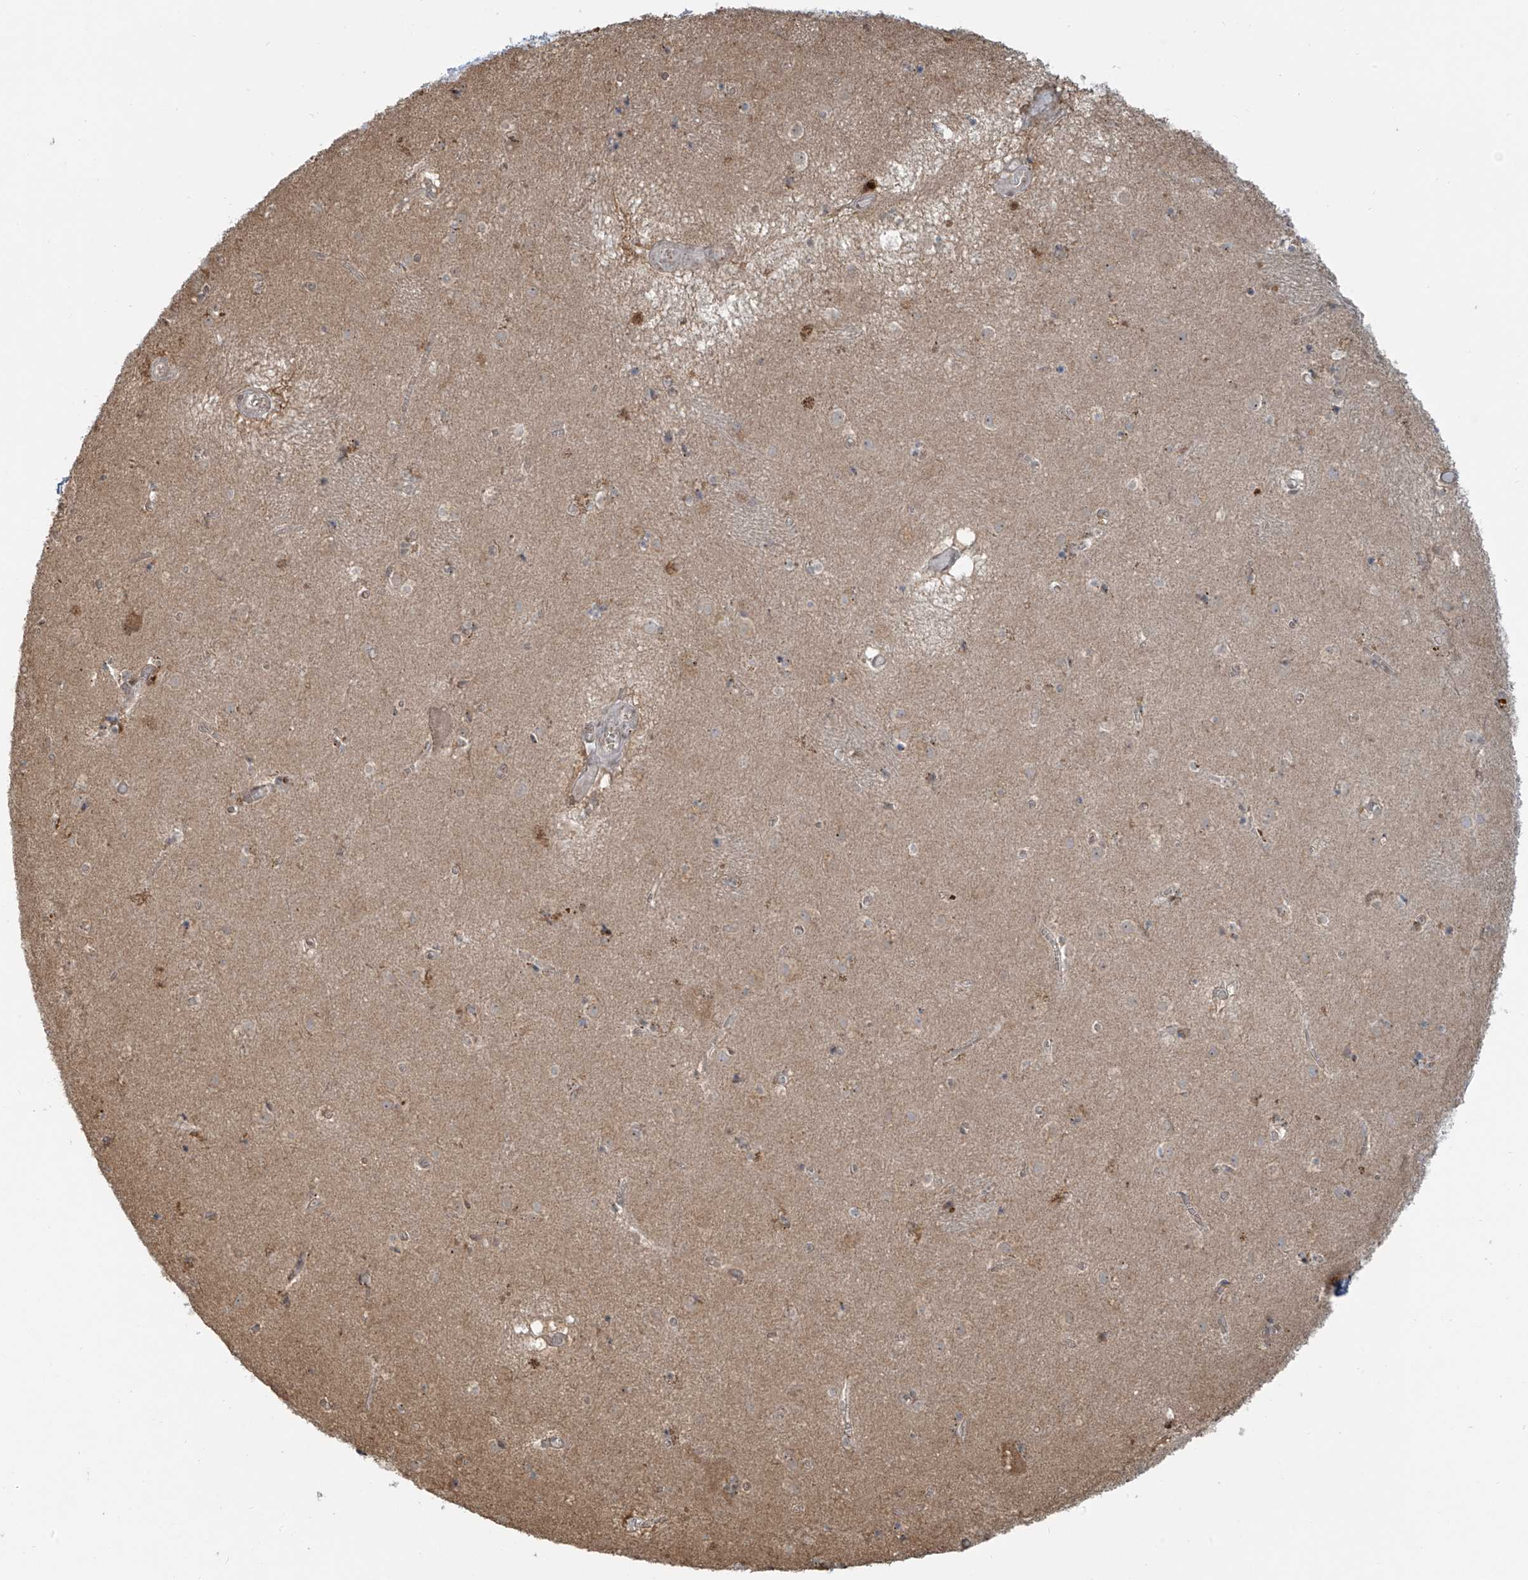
{"staining": {"intensity": "negative", "quantity": "none", "location": "none"}, "tissue": "caudate", "cell_type": "Glial cells", "image_type": "normal", "snomed": [{"axis": "morphology", "description": "Normal tissue, NOS"}, {"axis": "topography", "description": "Lateral ventricle wall"}], "caption": "Glial cells show no significant protein expression in normal caudate.", "gene": "VMP1", "patient": {"sex": "male", "age": 70}}